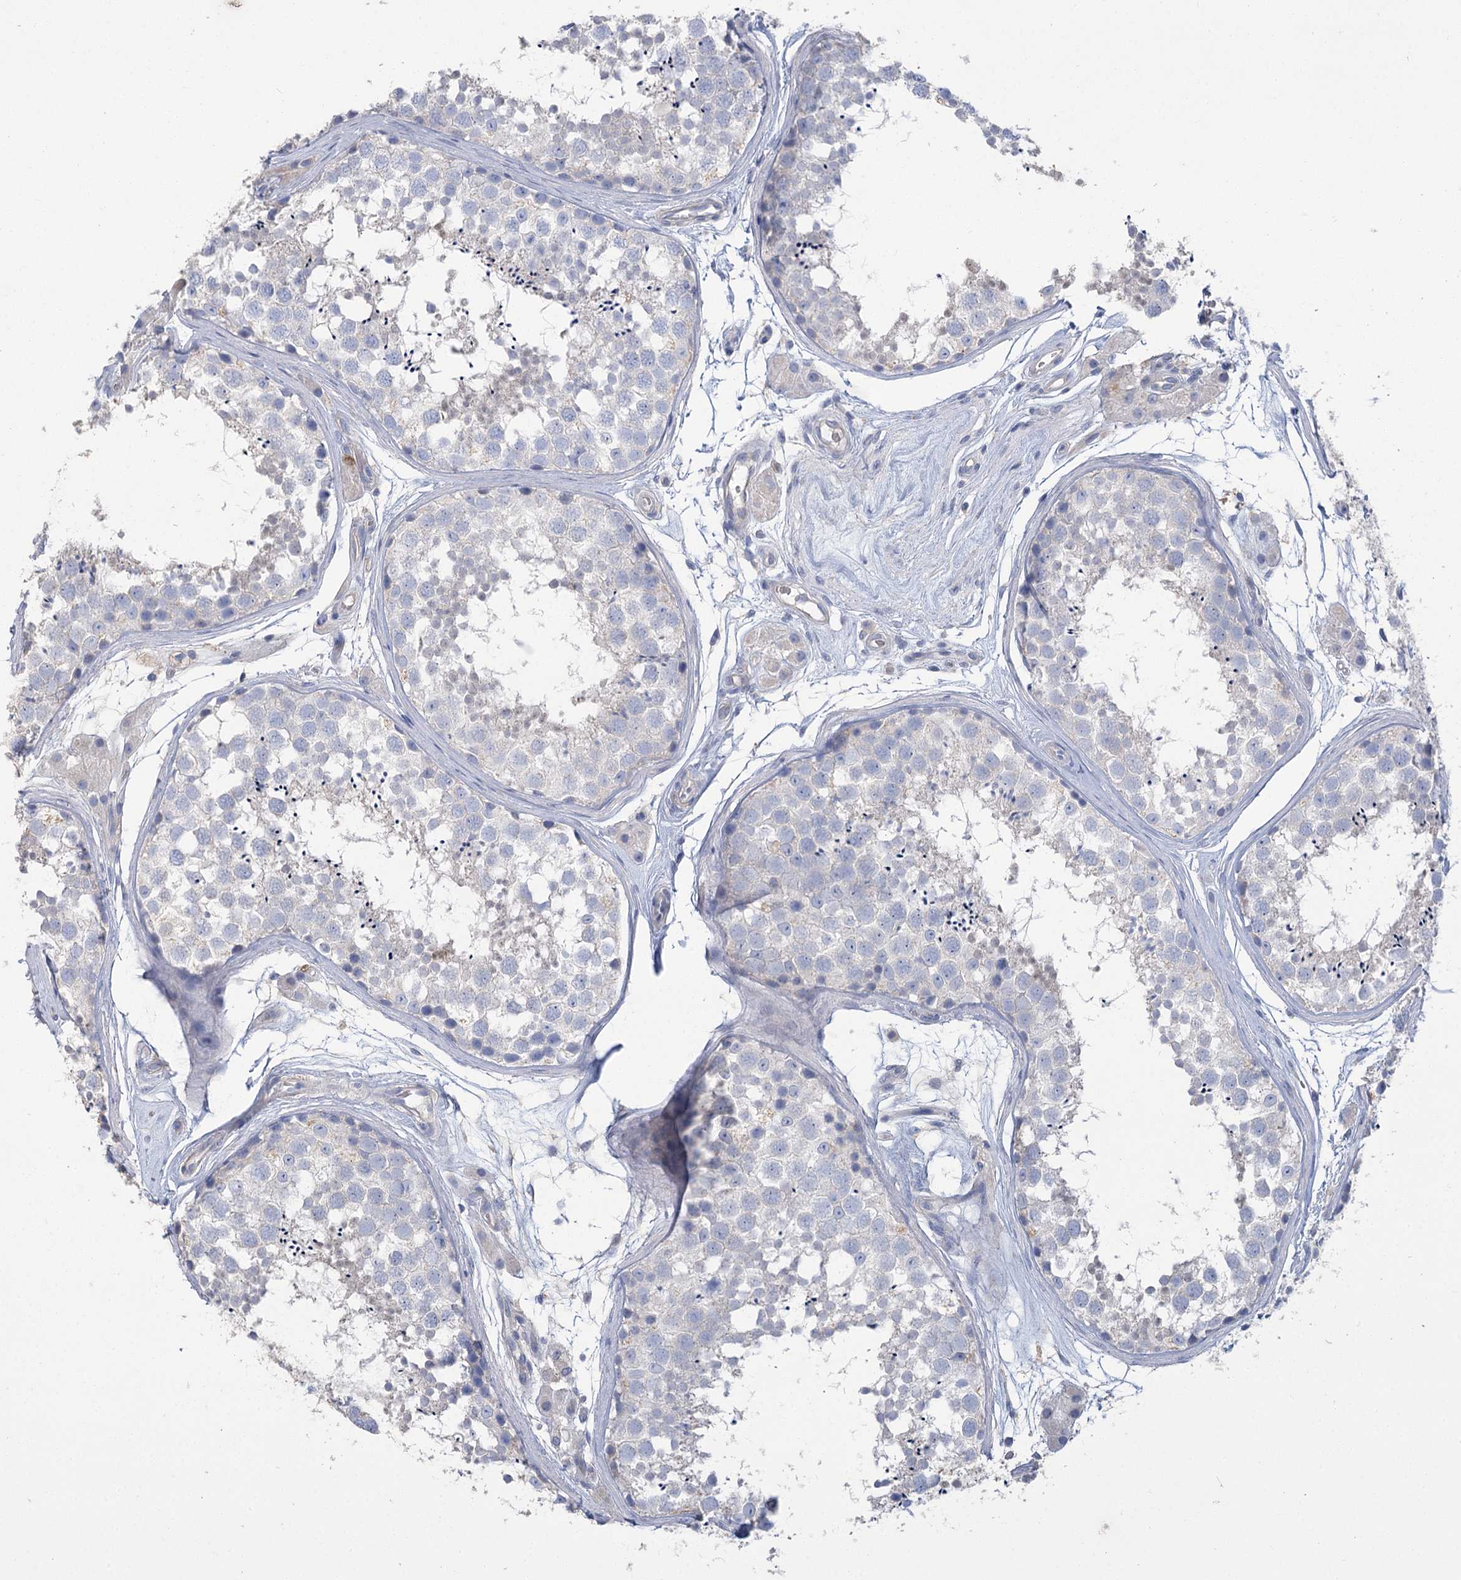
{"staining": {"intensity": "negative", "quantity": "none", "location": "none"}, "tissue": "testis", "cell_type": "Cells in seminiferous ducts", "image_type": "normal", "snomed": [{"axis": "morphology", "description": "Normal tissue, NOS"}, {"axis": "topography", "description": "Testis"}], "caption": "The histopathology image reveals no significant staining in cells in seminiferous ducts of testis.", "gene": "SLC9A3", "patient": {"sex": "male", "age": 56}}